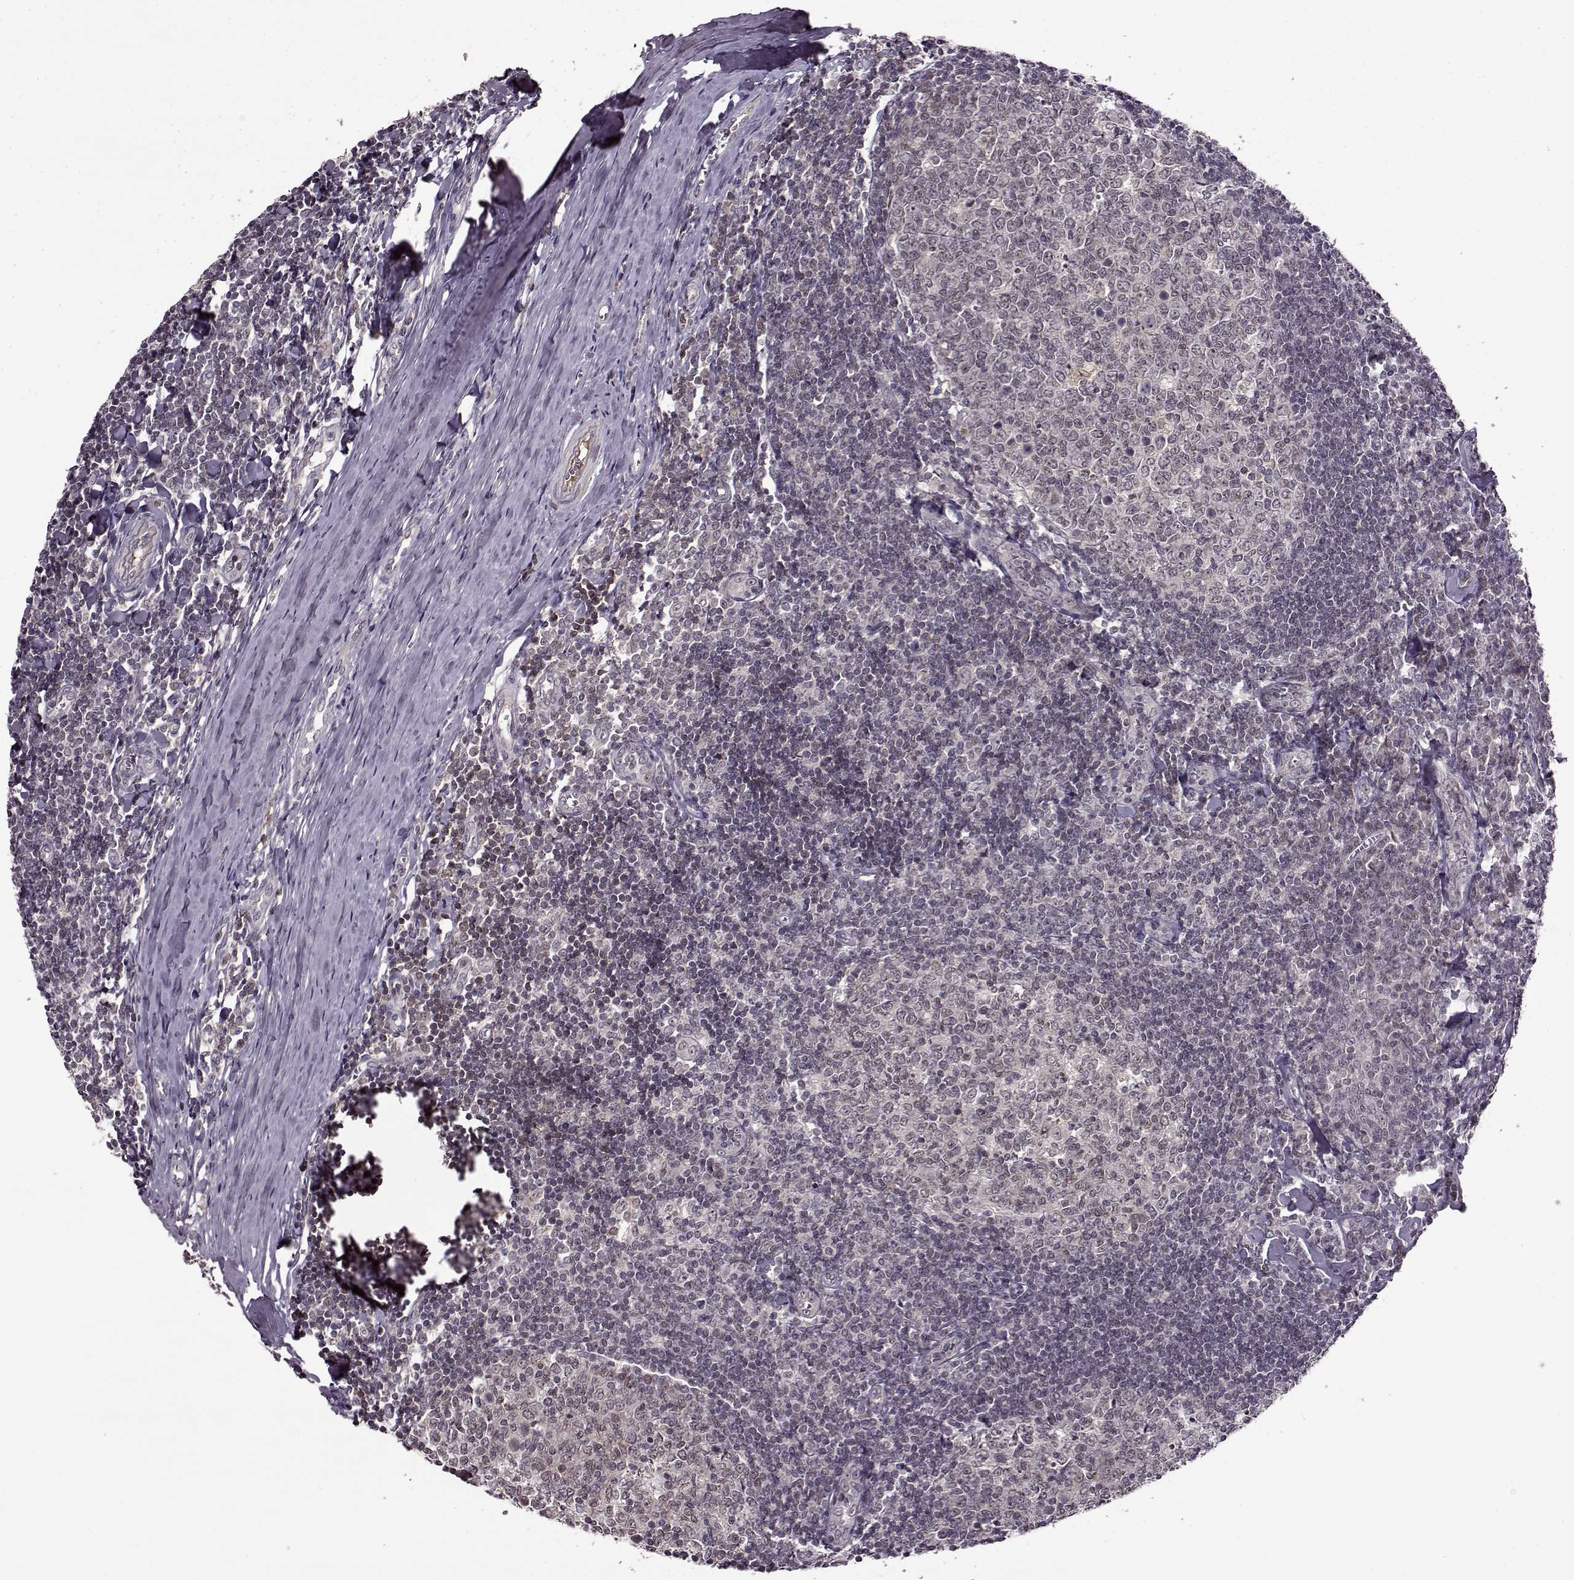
{"staining": {"intensity": "weak", "quantity": "<25%", "location": "cytoplasmic/membranous"}, "tissue": "tonsil", "cell_type": "Germinal center cells", "image_type": "normal", "snomed": [{"axis": "morphology", "description": "Normal tissue, NOS"}, {"axis": "topography", "description": "Tonsil"}], "caption": "An IHC histopathology image of normal tonsil is shown. There is no staining in germinal center cells of tonsil.", "gene": "MAIP1", "patient": {"sex": "female", "age": 12}}